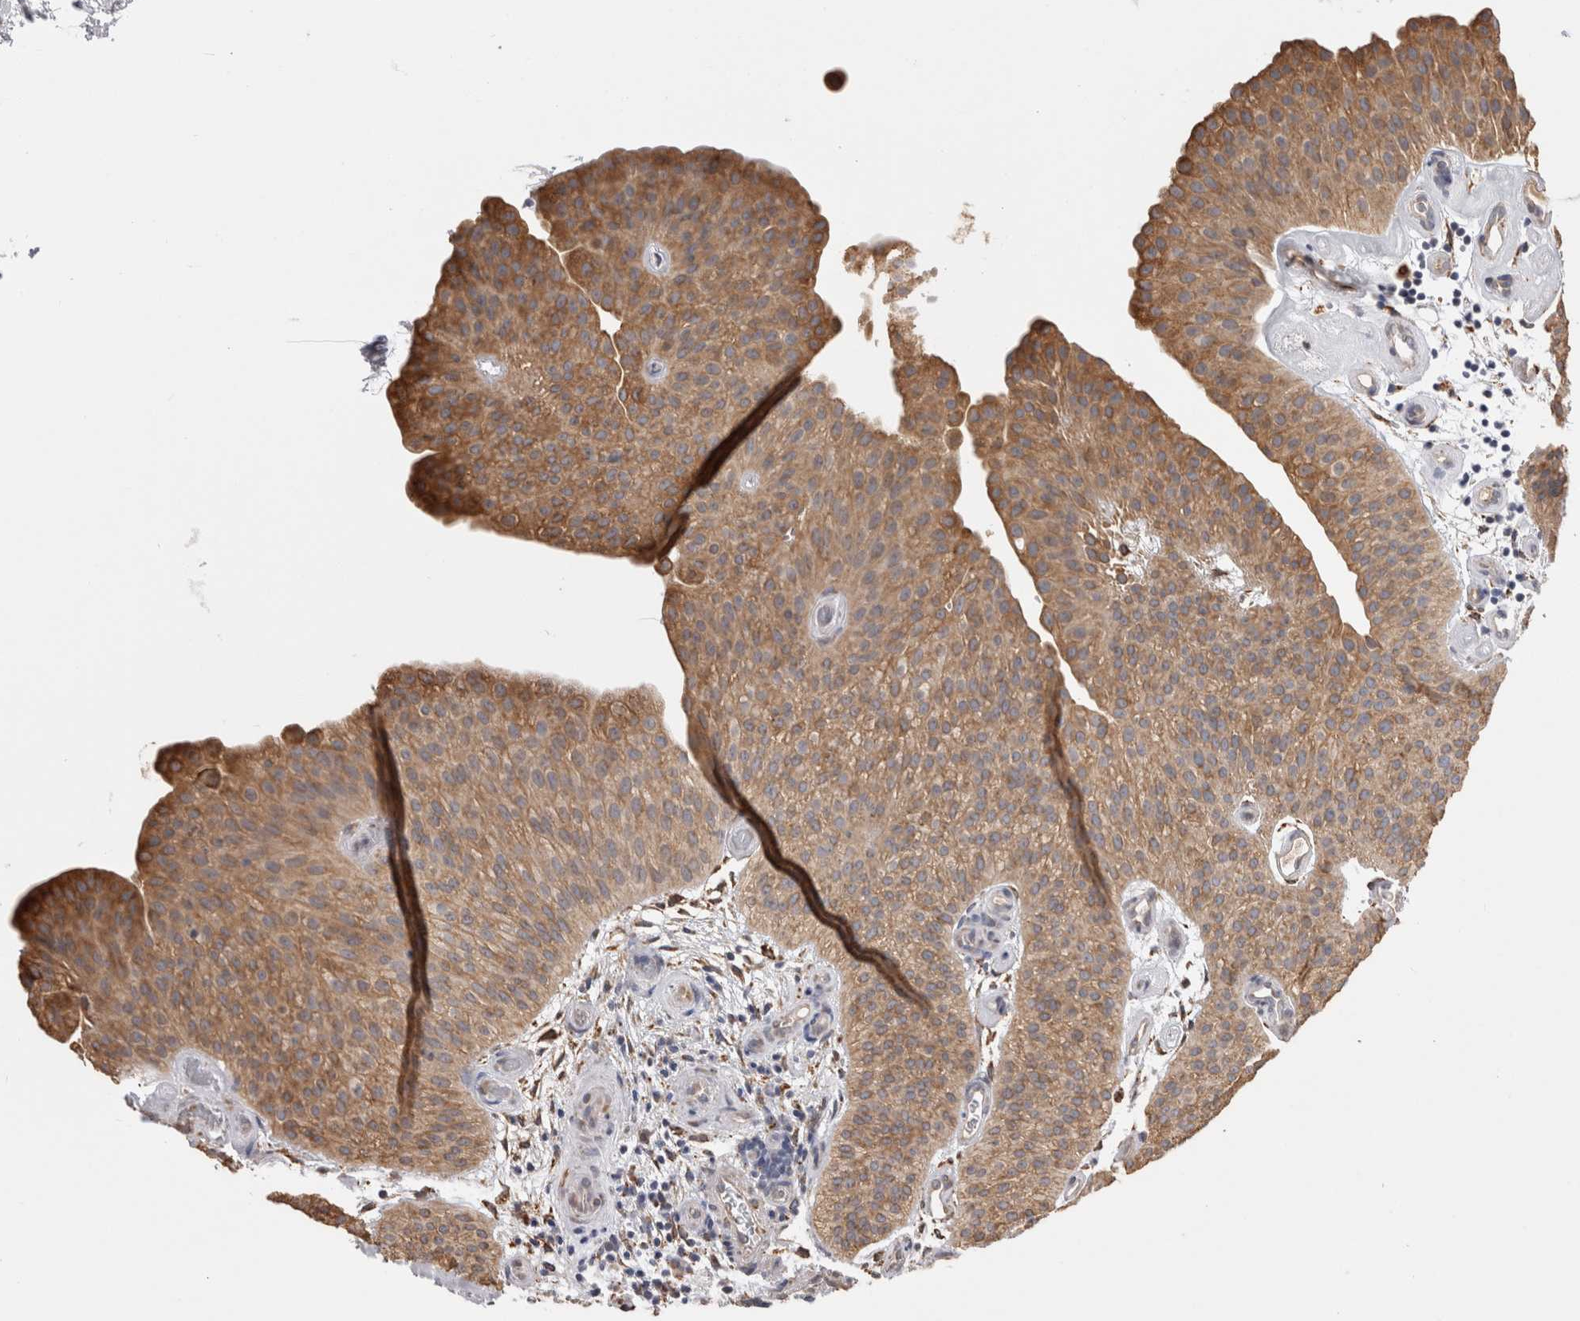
{"staining": {"intensity": "moderate", "quantity": ">75%", "location": "cytoplasmic/membranous"}, "tissue": "urothelial cancer", "cell_type": "Tumor cells", "image_type": "cancer", "snomed": [{"axis": "morphology", "description": "Urothelial carcinoma, Low grade"}, {"axis": "topography", "description": "Urinary bladder"}], "caption": "Moderate cytoplasmic/membranous protein expression is seen in about >75% of tumor cells in urothelial cancer.", "gene": "LRPAP1", "patient": {"sex": "female", "age": 60}}